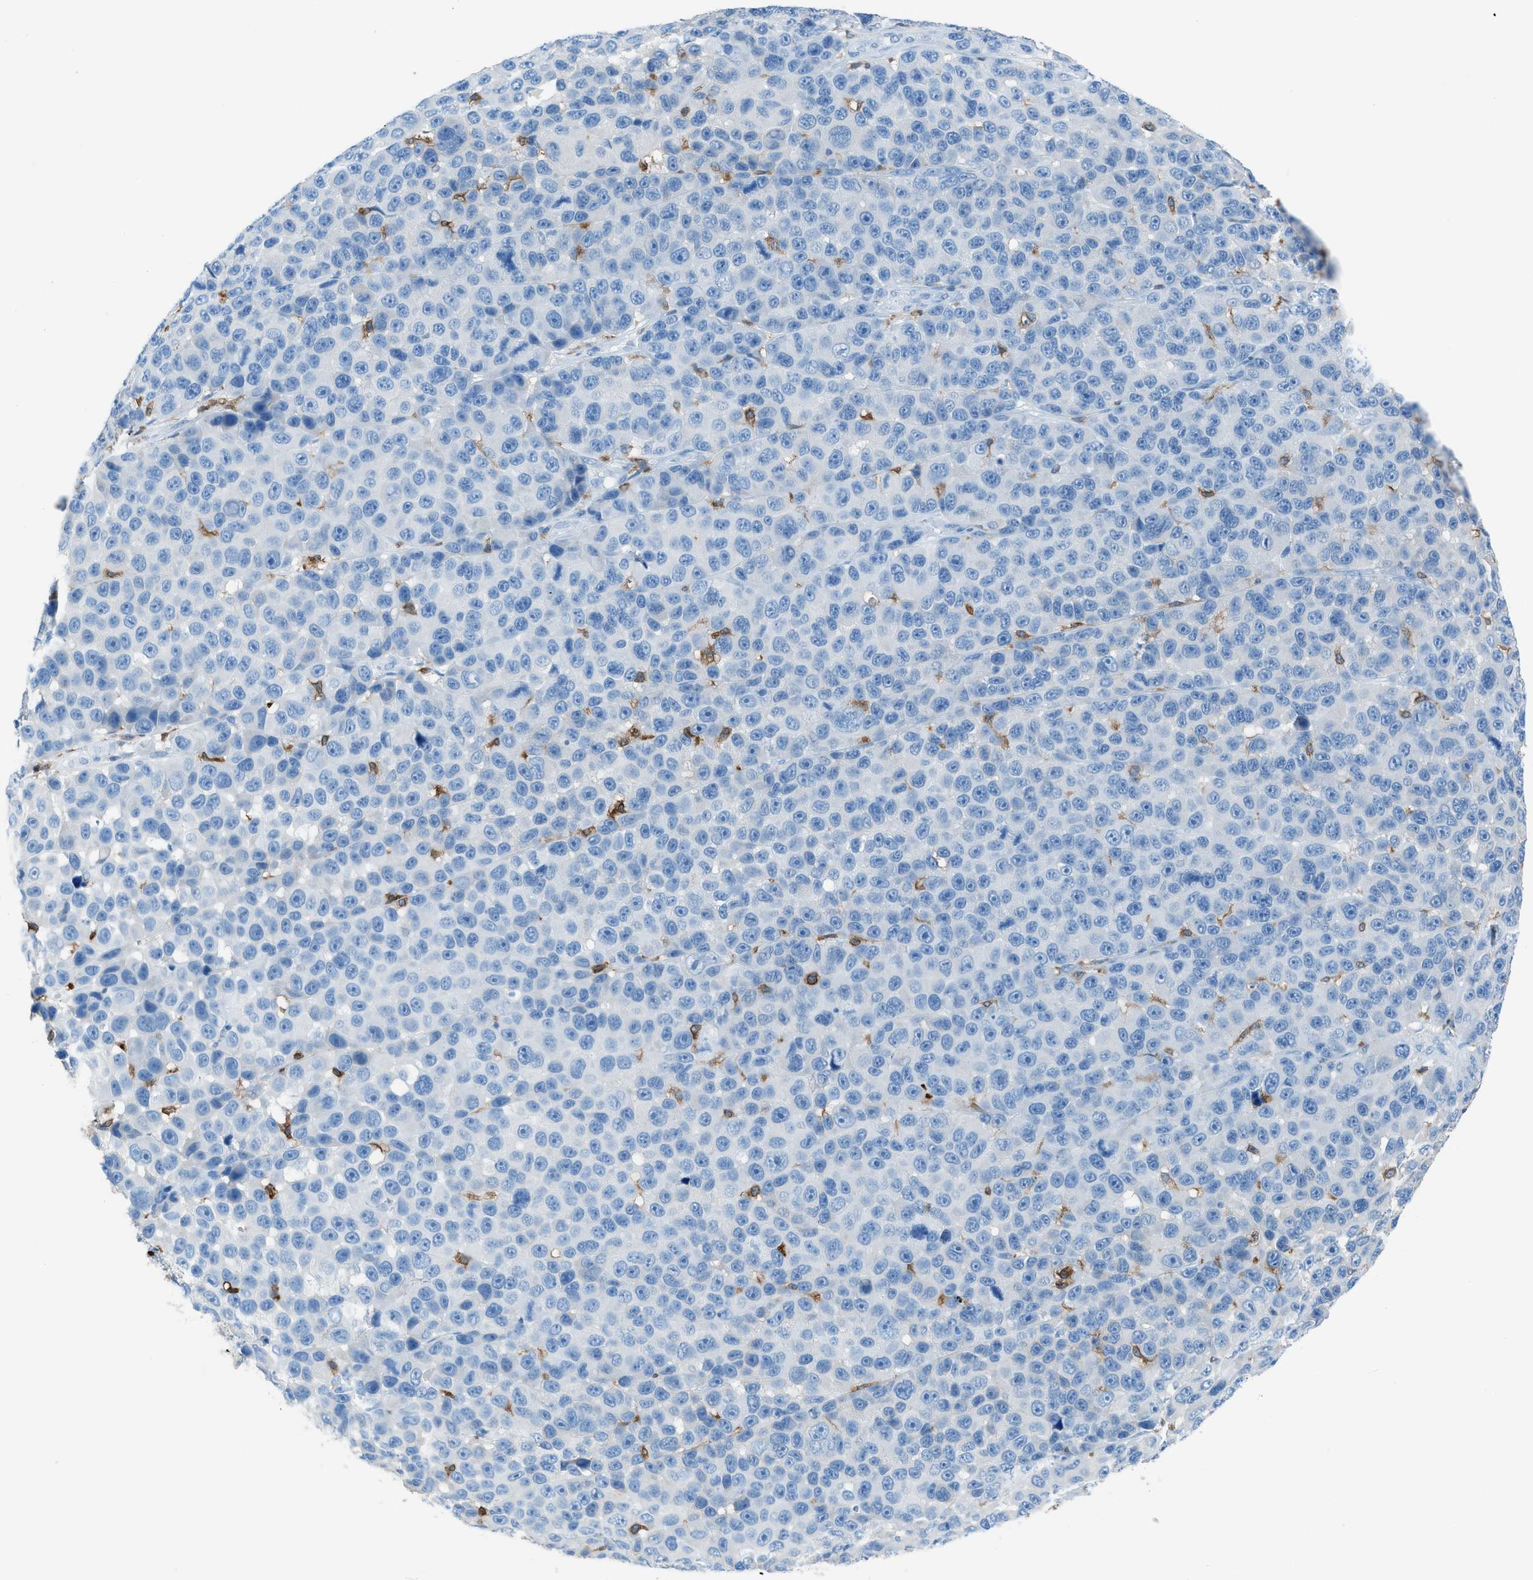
{"staining": {"intensity": "negative", "quantity": "none", "location": "none"}, "tissue": "melanoma", "cell_type": "Tumor cells", "image_type": "cancer", "snomed": [{"axis": "morphology", "description": "Malignant melanoma, NOS"}, {"axis": "topography", "description": "Skin"}], "caption": "This photomicrograph is of melanoma stained with immunohistochemistry to label a protein in brown with the nuclei are counter-stained blue. There is no positivity in tumor cells.", "gene": "ITGB2", "patient": {"sex": "male", "age": 53}}